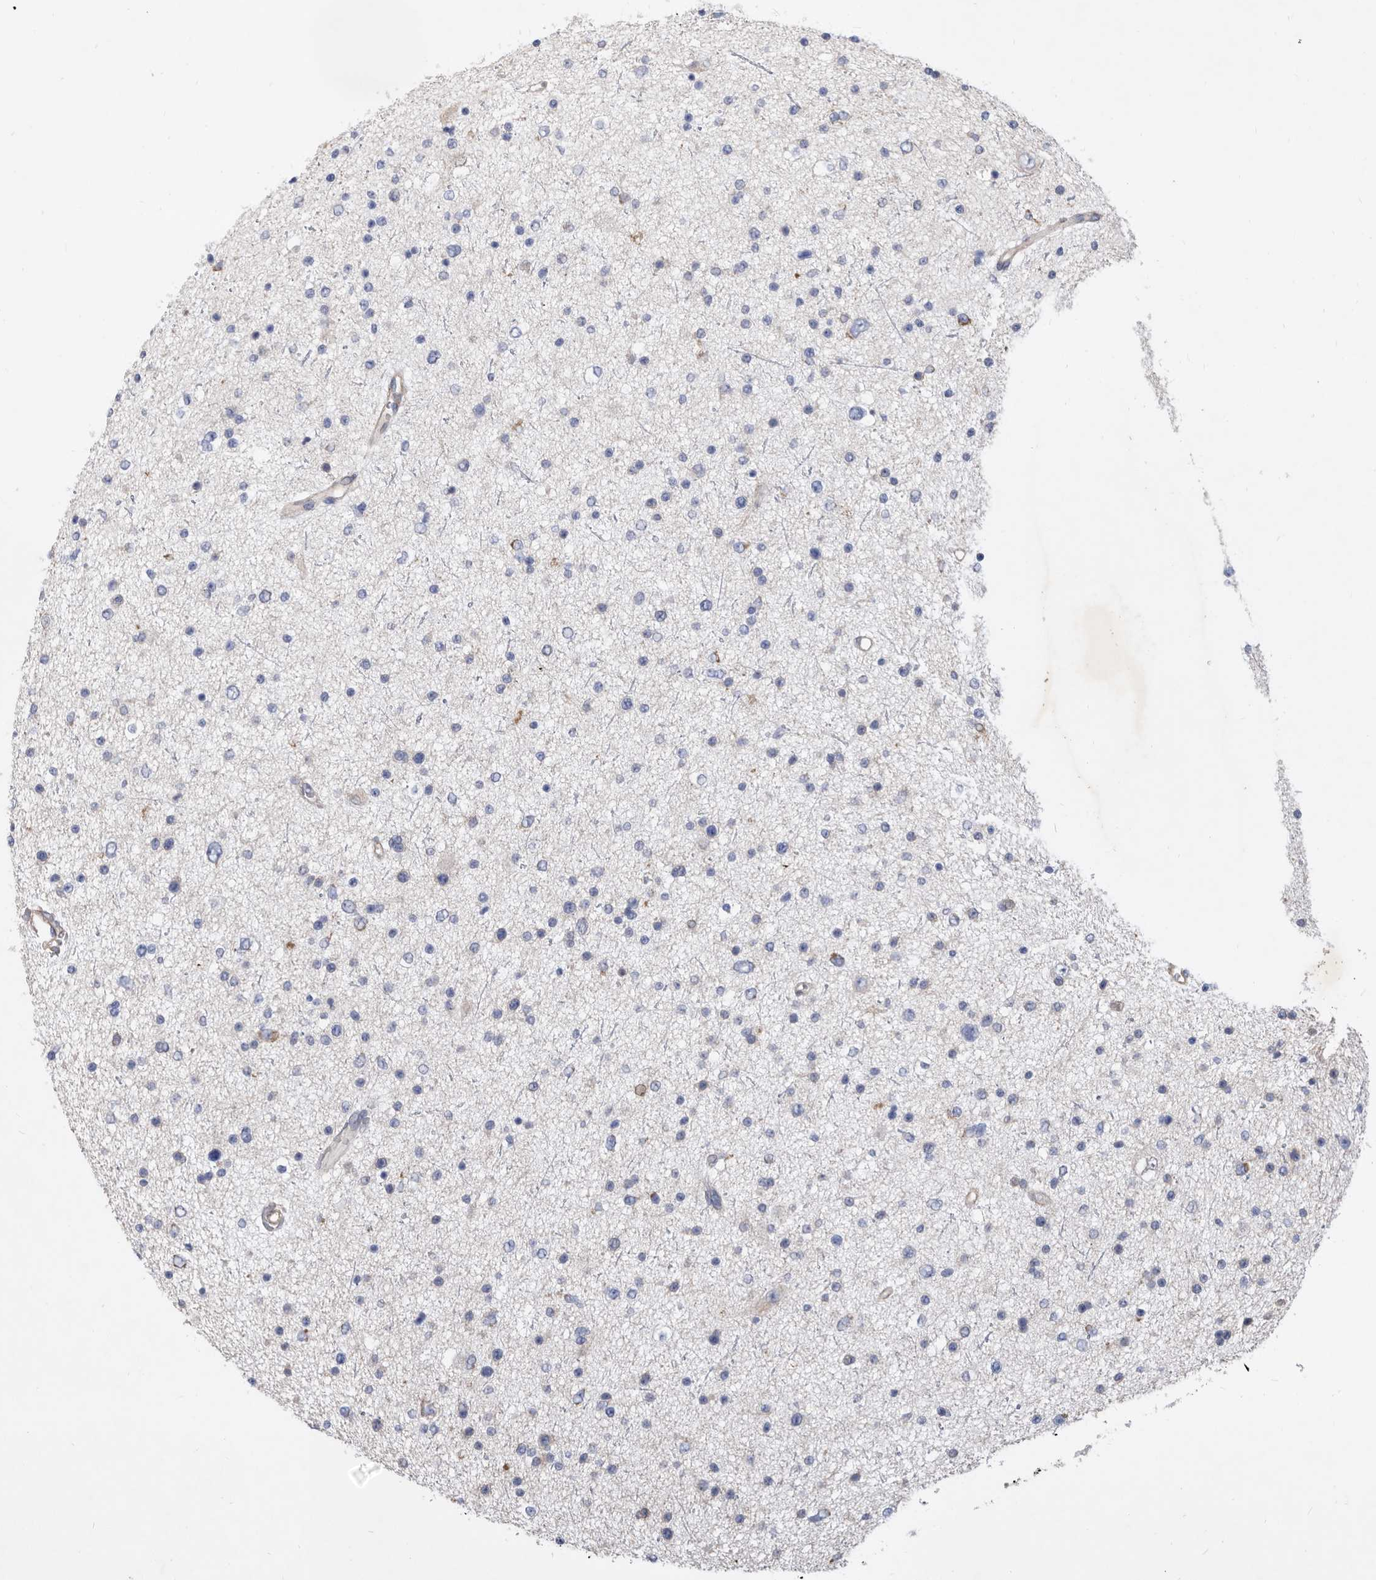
{"staining": {"intensity": "negative", "quantity": "none", "location": "none"}, "tissue": "glioma", "cell_type": "Tumor cells", "image_type": "cancer", "snomed": [{"axis": "morphology", "description": "Glioma, malignant, Low grade"}, {"axis": "topography", "description": "Brain"}], "caption": "Human glioma stained for a protein using immunohistochemistry displays no expression in tumor cells.", "gene": "ATP13A3", "patient": {"sex": "female", "age": 37}}